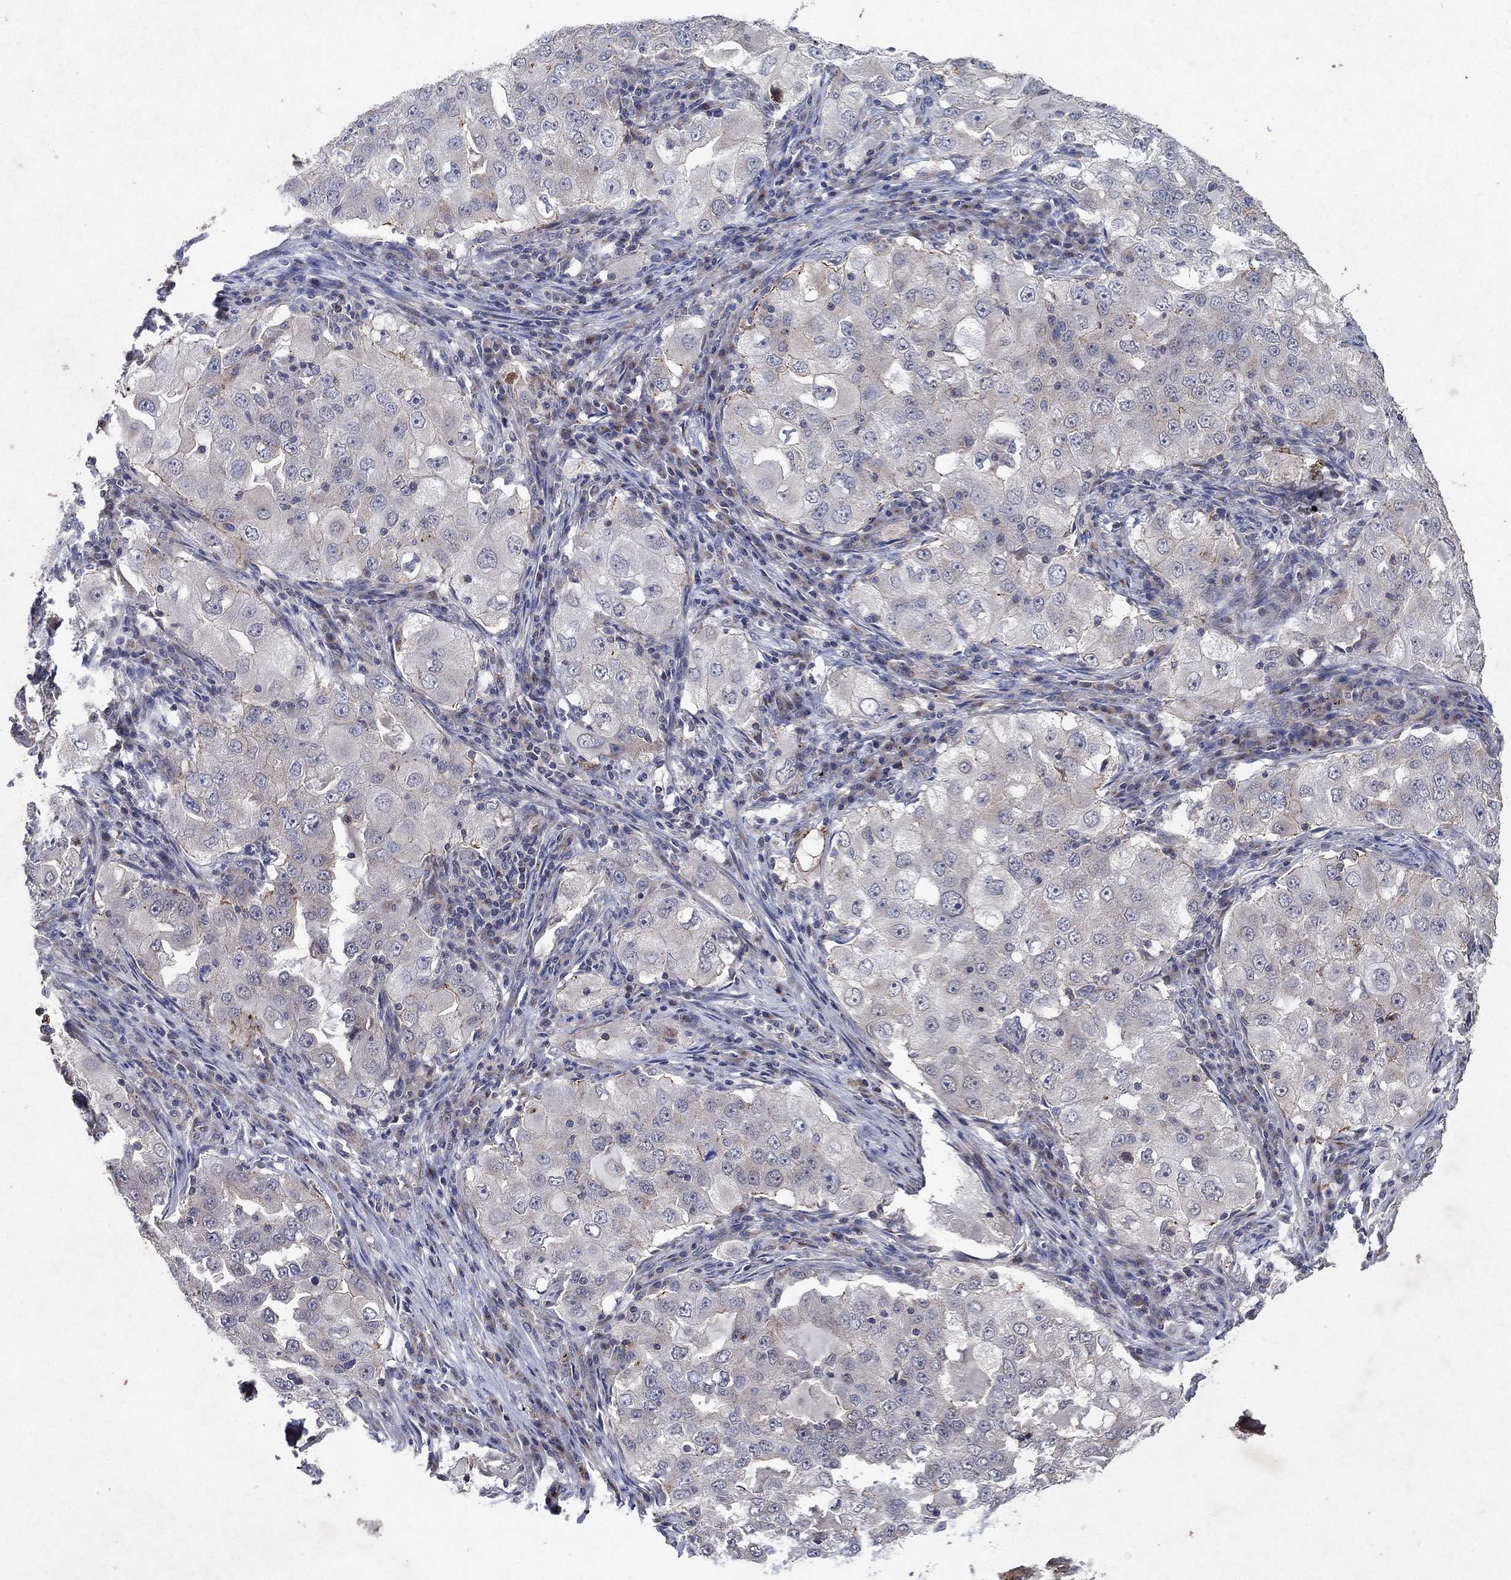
{"staining": {"intensity": "moderate", "quantity": "<25%", "location": "cytoplasmic/membranous"}, "tissue": "lung cancer", "cell_type": "Tumor cells", "image_type": "cancer", "snomed": [{"axis": "morphology", "description": "Adenocarcinoma, NOS"}, {"axis": "topography", "description": "Lung"}], "caption": "Protein expression analysis of human adenocarcinoma (lung) reveals moderate cytoplasmic/membranous positivity in about <25% of tumor cells.", "gene": "FRG1", "patient": {"sex": "female", "age": 61}}